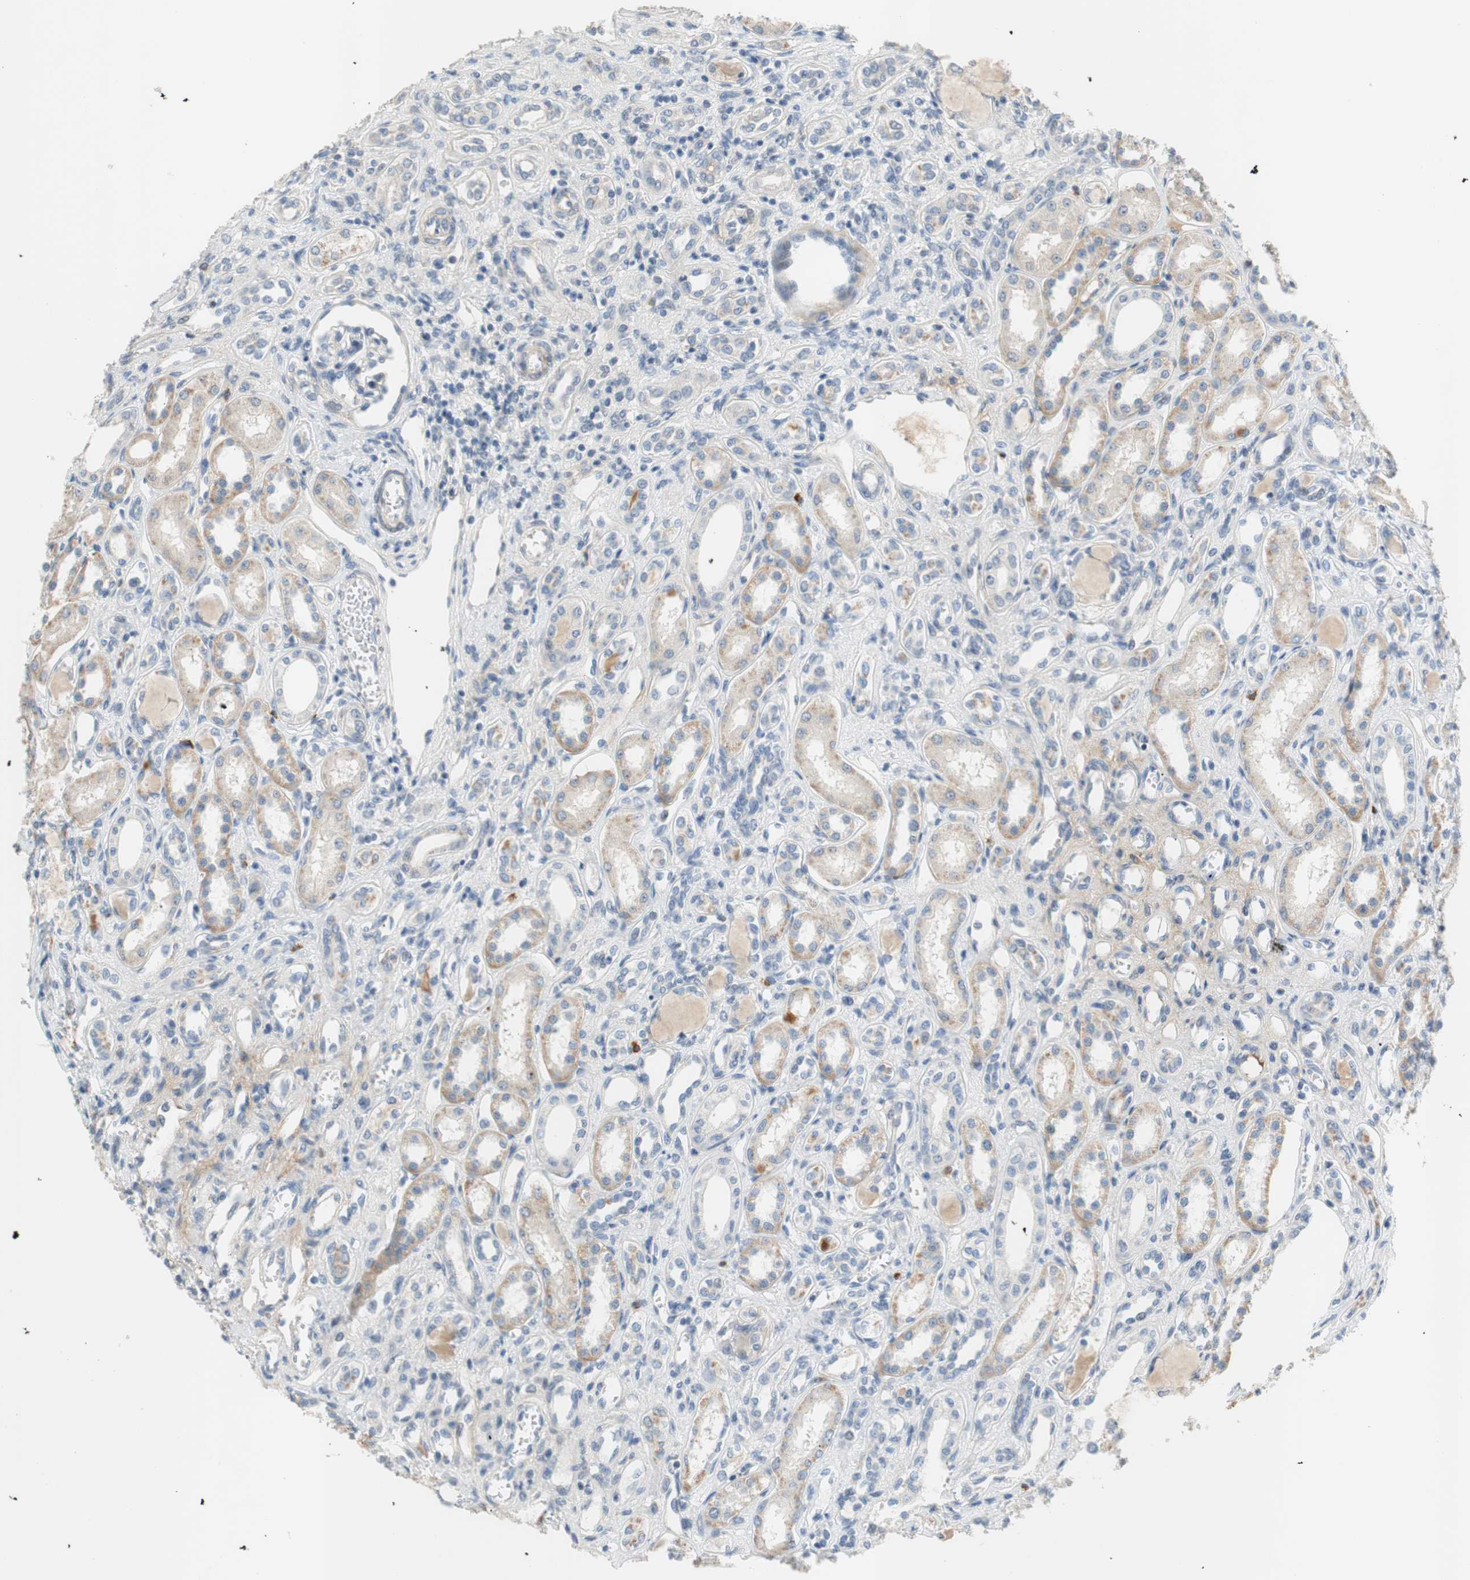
{"staining": {"intensity": "negative", "quantity": "none", "location": "none"}, "tissue": "kidney", "cell_type": "Cells in glomeruli", "image_type": "normal", "snomed": [{"axis": "morphology", "description": "Normal tissue, NOS"}, {"axis": "topography", "description": "Kidney"}], "caption": "Protein analysis of benign kidney displays no significant positivity in cells in glomeruli.", "gene": "COL12A1", "patient": {"sex": "male", "age": 7}}